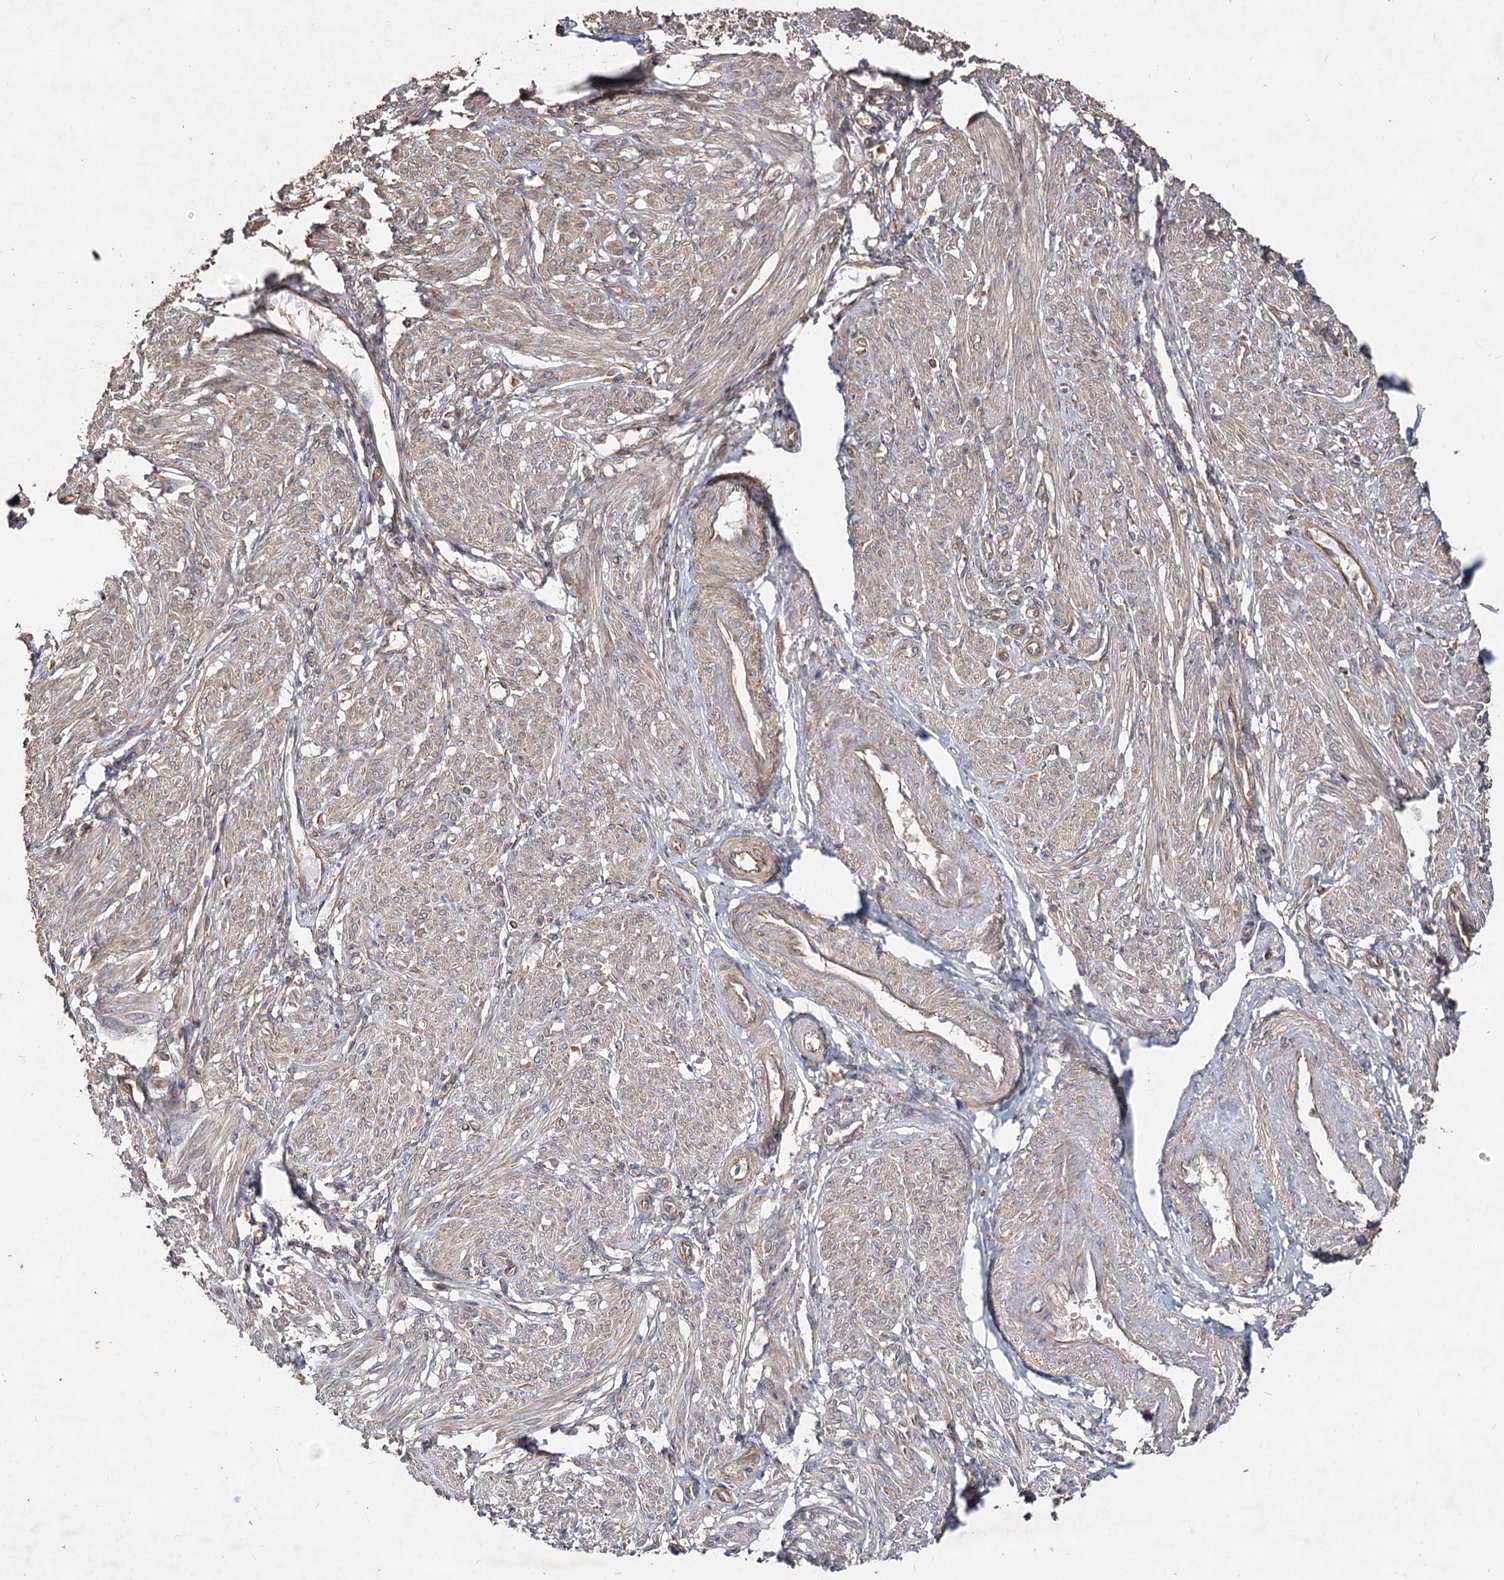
{"staining": {"intensity": "moderate", "quantity": "25%-75%", "location": "cytoplasmic/membranous"}, "tissue": "smooth muscle", "cell_type": "Smooth muscle cells", "image_type": "normal", "snomed": [{"axis": "morphology", "description": "Normal tissue, NOS"}, {"axis": "topography", "description": "Smooth muscle"}], "caption": "A medium amount of moderate cytoplasmic/membranous expression is appreciated in about 25%-75% of smooth muscle cells in normal smooth muscle. The protein of interest is stained brown, and the nuclei are stained in blue (DAB (3,3'-diaminobenzidine) IHC with brightfield microscopy, high magnification).", "gene": "SPART", "patient": {"sex": "female", "age": 39}}